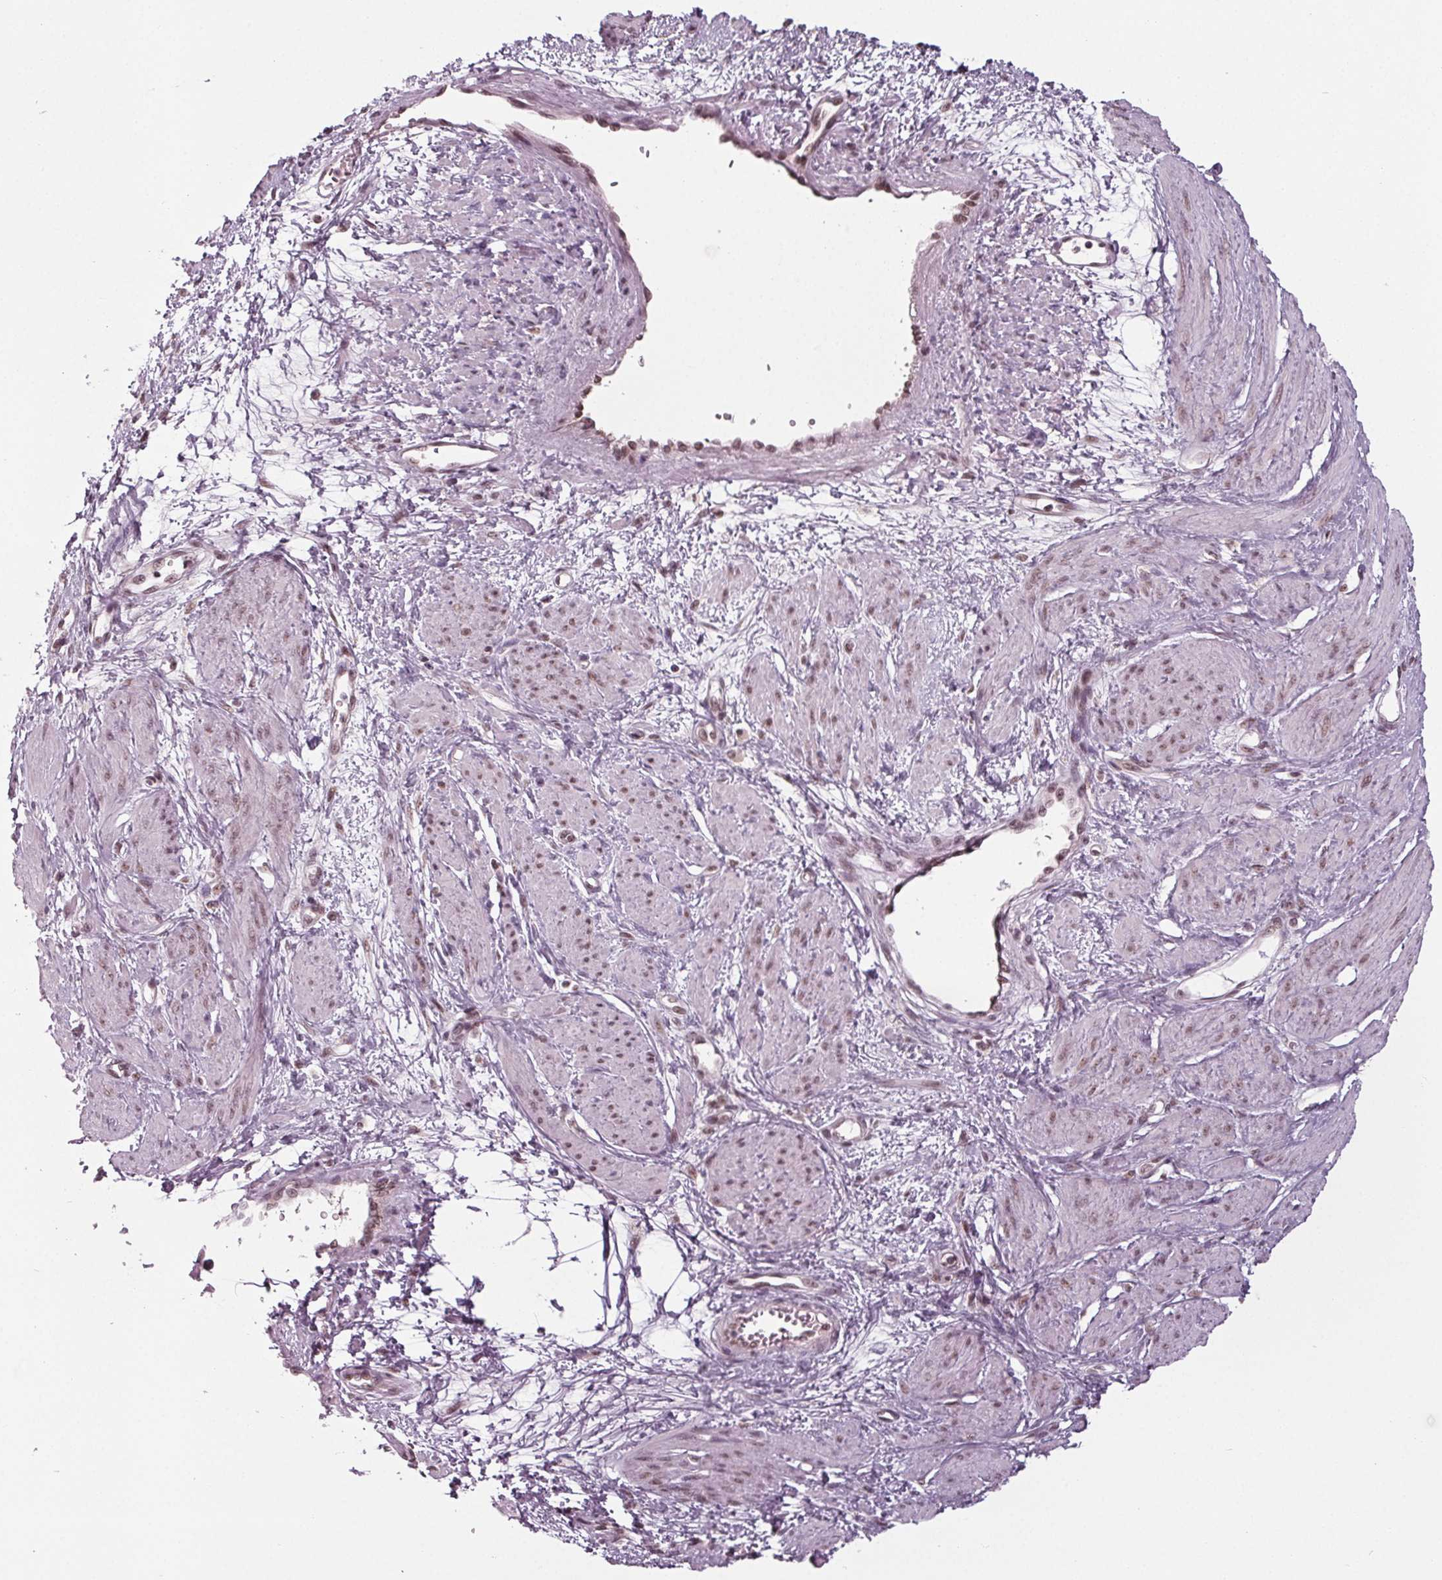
{"staining": {"intensity": "moderate", "quantity": "25%-75%", "location": "nuclear"}, "tissue": "smooth muscle", "cell_type": "Smooth muscle cells", "image_type": "normal", "snomed": [{"axis": "morphology", "description": "Normal tissue, NOS"}, {"axis": "topography", "description": "Smooth muscle"}, {"axis": "topography", "description": "Uterus"}], "caption": "Protein staining of unremarkable smooth muscle exhibits moderate nuclear expression in about 25%-75% of smooth muscle cells. Using DAB (brown) and hematoxylin (blue) stains, captured at high magnification using brightfield microscopy.", "gene": "DDX41", "patient": {"sex": "female", "age": 39}}